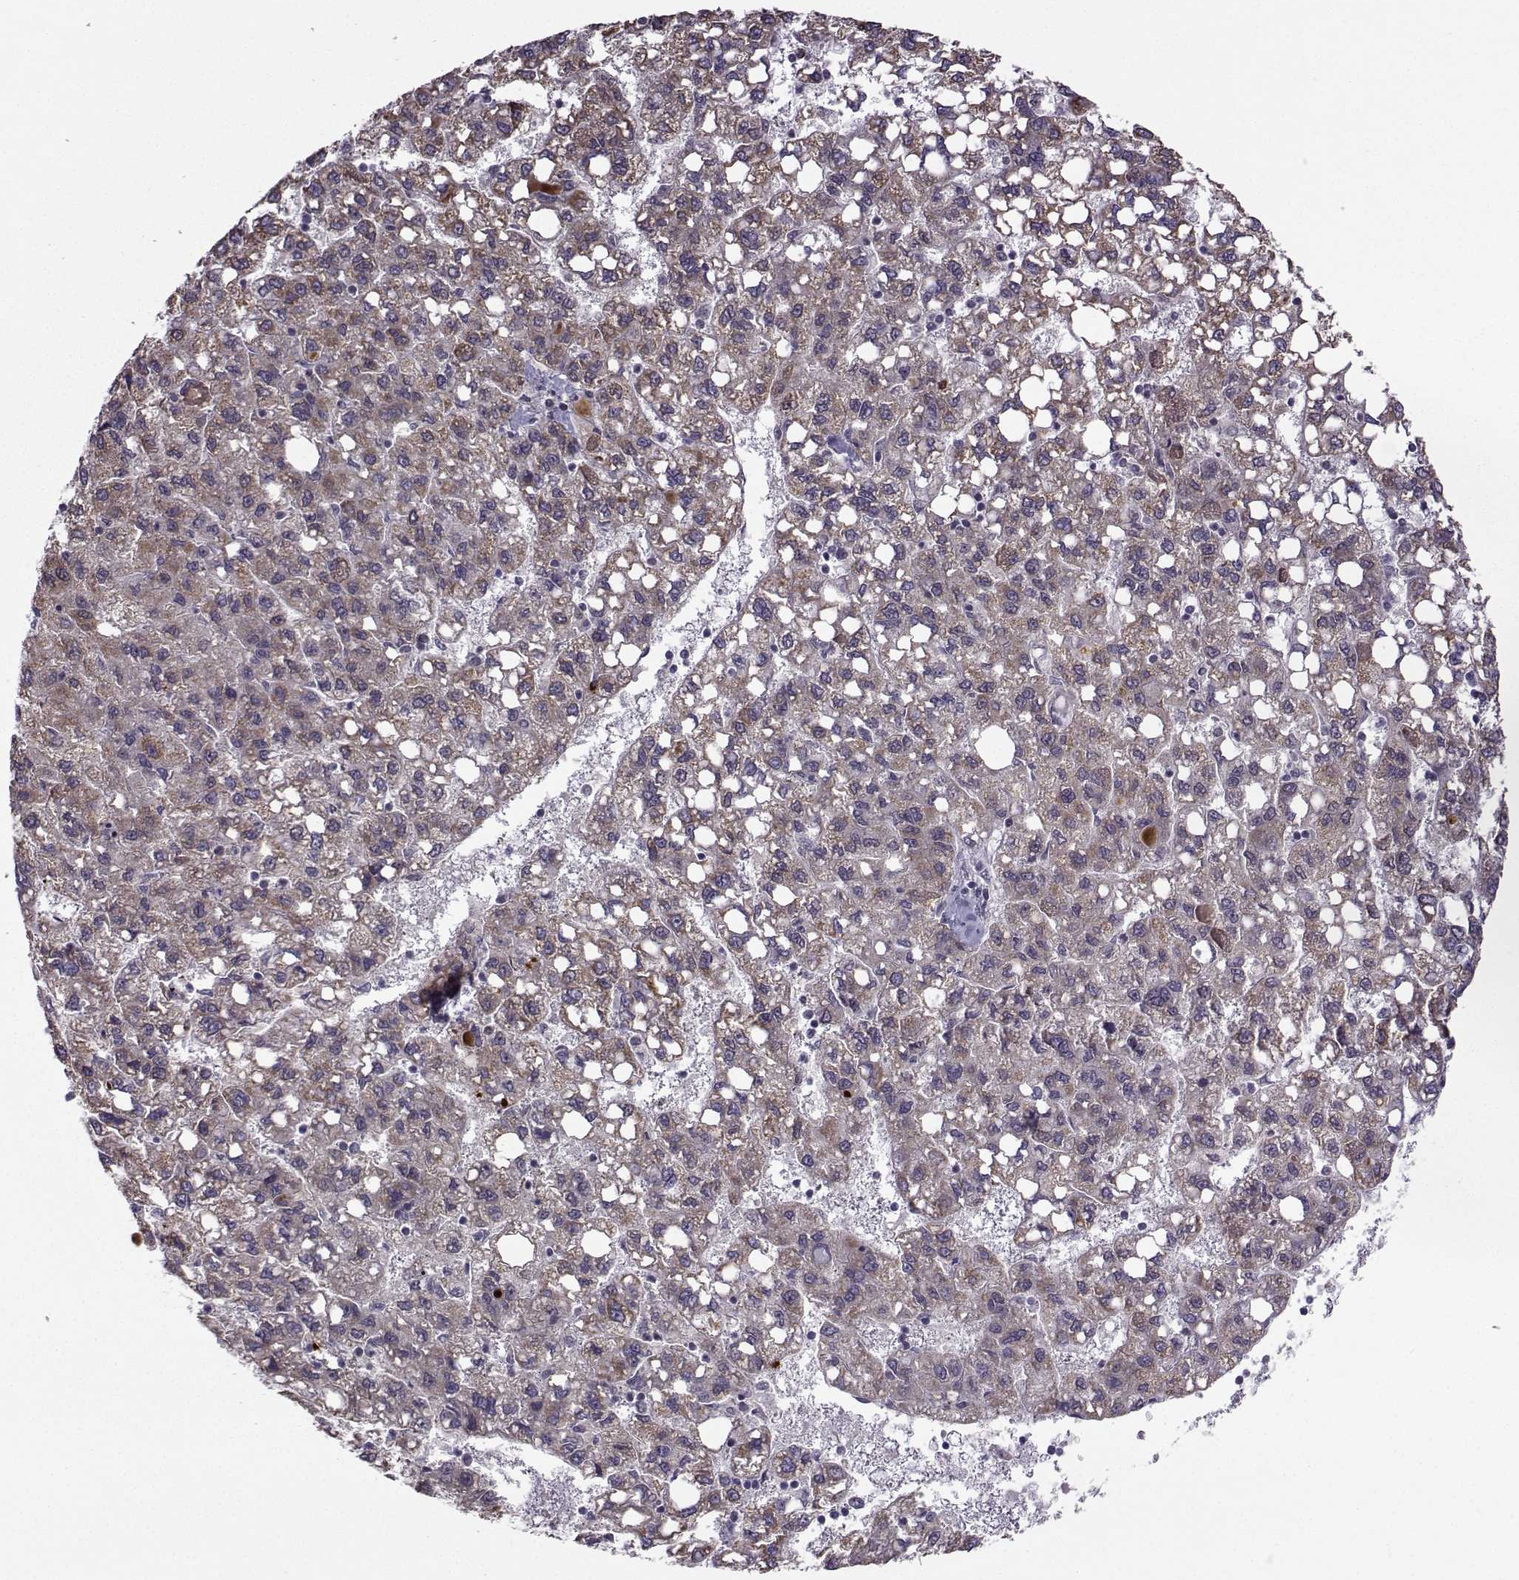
{"staining": {"intensity": "moderate", "quantity": ">75%", "location": "cytoplasmic/membranous"}, "tissue": "liver cancer", "cell_type": "Tumor cells", "image_type": "cancer", "snomed": [{"axis": "morphology", "description": "Carcinoma, Hepatocellular, NOS"}, {"axis": "topography", "description": "Liver"}], "caption": "The immunohistochemical stain labels moderate cytoplasmic/membranous staining in tumor cells of hepatocellular carcinoma (liver) tissue.", "gene": "NECAB3", "patient": {"sex": "female", "age": 82}}